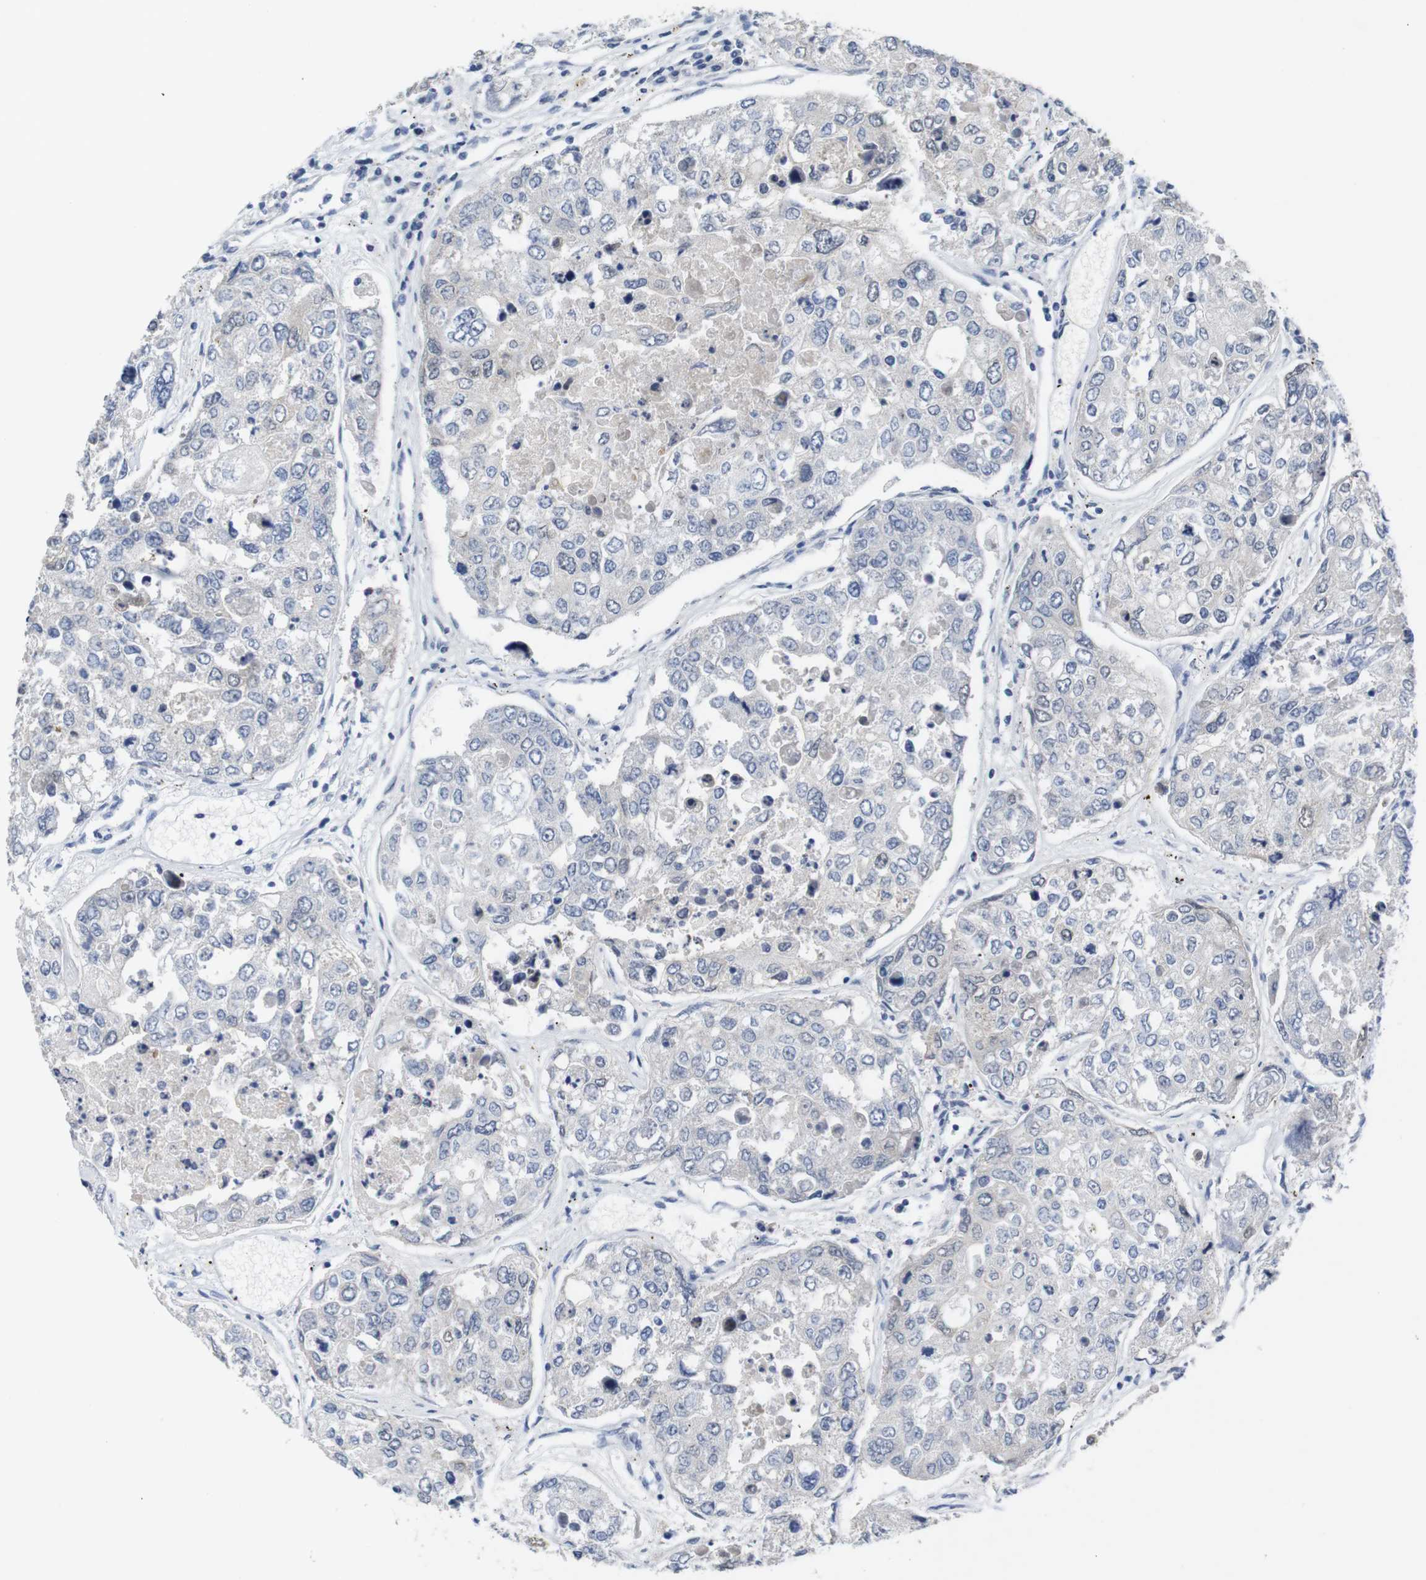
{"staining": {"intensity": "negative", "quantity": "none", "location": "none"}, "tissue": "urothelial cancer", "cell_type": "Tumor cells", "image_type": "cancer", "snomed": [{"axis": "morphology", "description": "Urothelial carcinoma, High grade"}, {"axis": "topography", "description": "Lymph node"}, {"axis": "topography", "description": "Urinary bladder"}], "caption": "This histopathology image is of urothelial cancer stained with IHC to label a protein in brown with the nuclei are counter-stained blue. There is no positivity in tumor cells. (Immunohistochemistry, brightfield microscopy, high magnification).", "gene": "CDK2", "patient": {"sex": "male", "age": 51}}